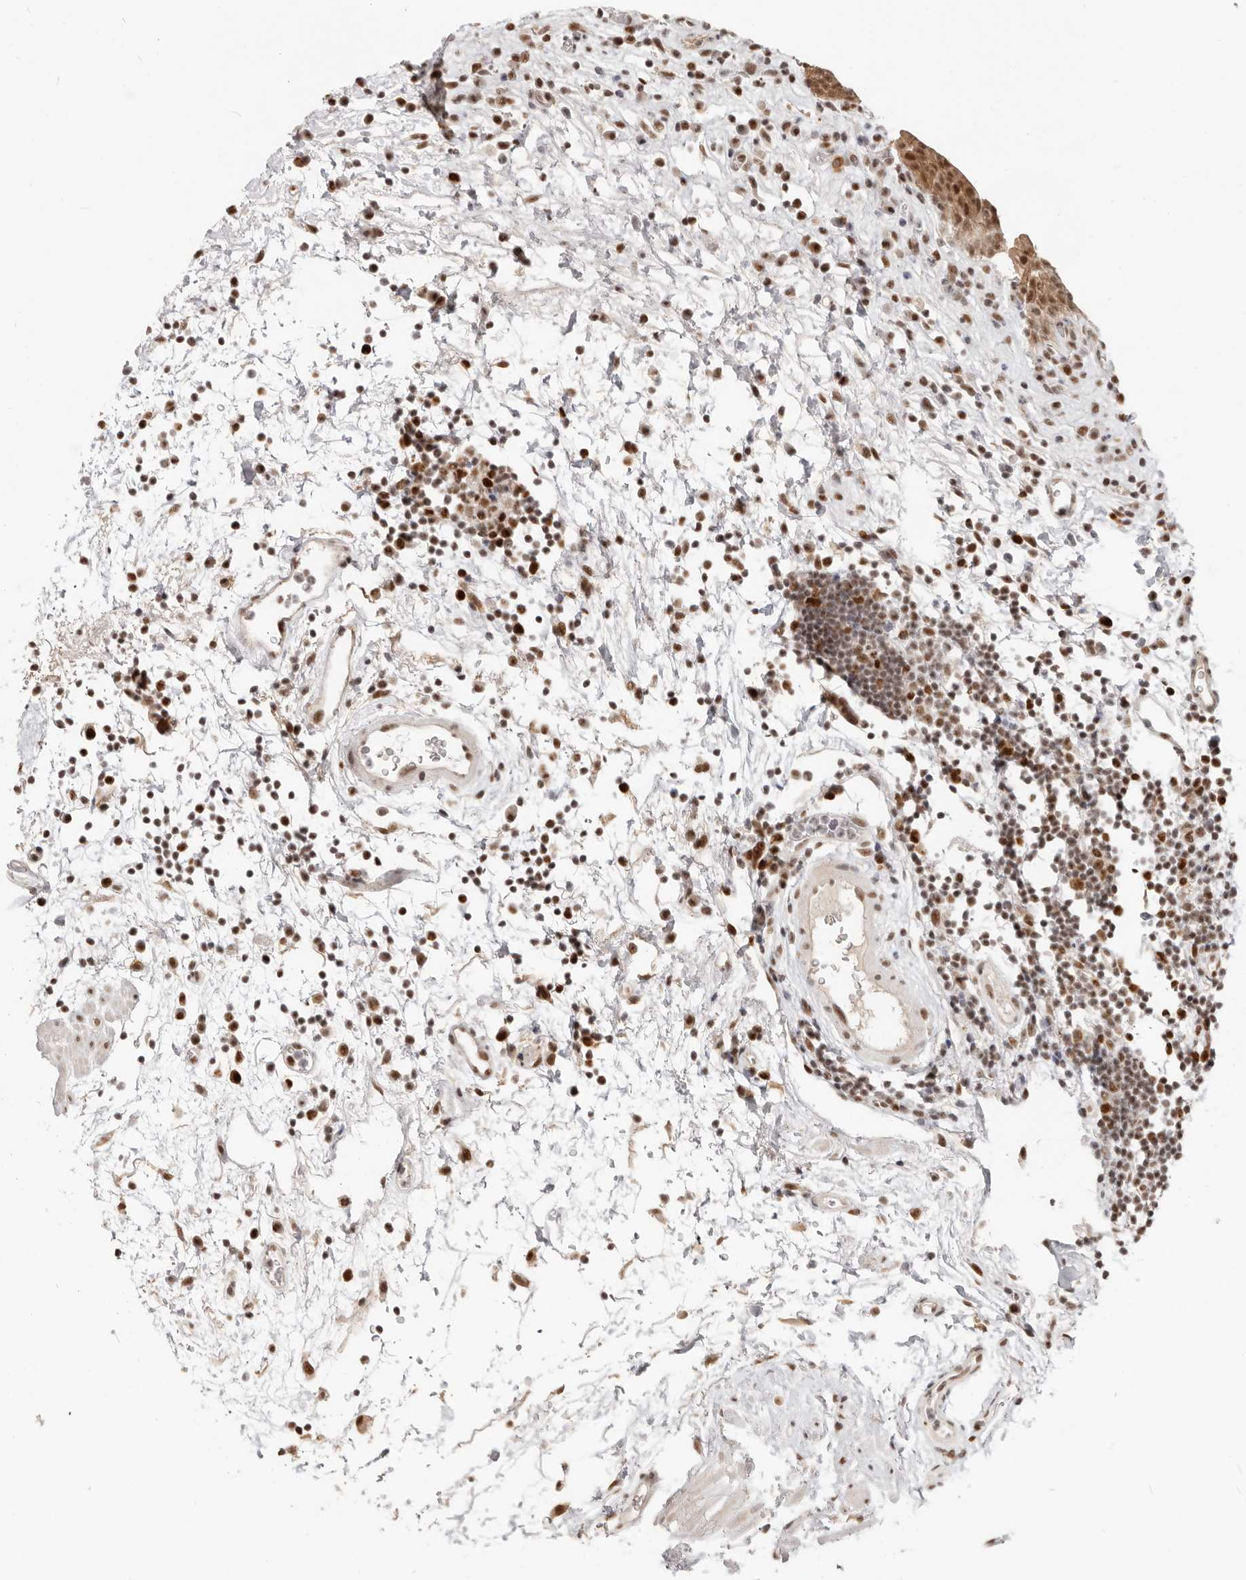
{"staining": {"intensity": "moderate", "quantity": ">75%", "location": "cytoplasmic/membranous,nuclear"}, "tissue": "urinary bladder", "cell_type": "Urothelial cells", "image_type": "normal", "snomed": [{"axis": "morphology", "description": "Normal tissue, NOS"}, {"axis": "morphology", "description": "Inflammation, NOS"}, {"axis": "topography", "description": "Urinary bladder"}], "caption": "Human urinary bladder stained with a brown dye shows moderate cytoplasmic/membranous,nuclear positive staining in approximately >75% of urothelial cells.", "gene": "RFC2", "patient": {"sex": "female", "age": 75}}